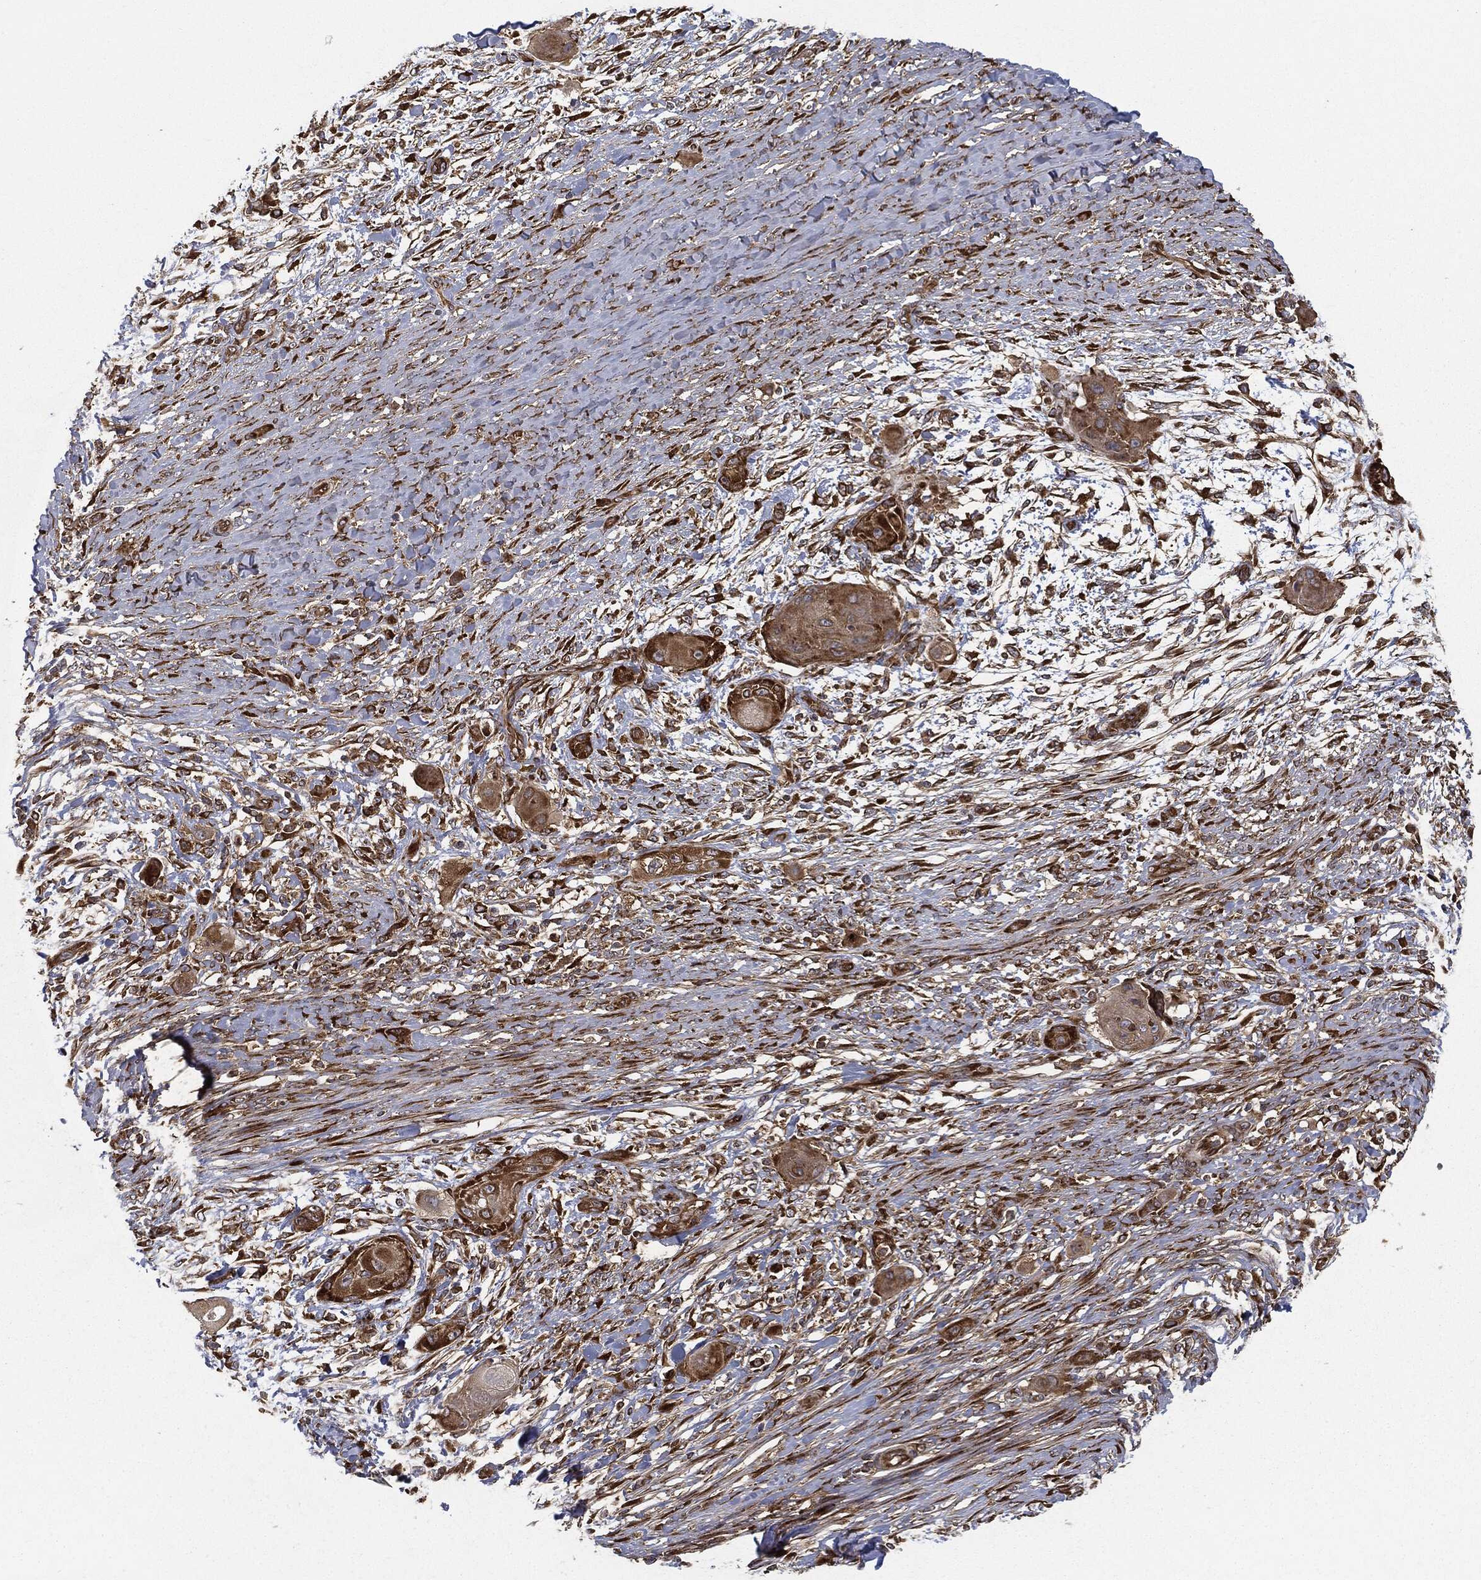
{"staining": {"intensity": "moderate", "quantity": ">75%", "location": "cytoplasmic/membranous"}, "tissue": "skin cancer", "cell_type": "Tumor cells", "image_type": "cancer", "snomed": [{"axis": "morphology", "description": "Squamous cell carcinoma, NOS"}, {"axis": "topography", "description": "Skin"}], "caption": "This histopathology image demonstrates immunohistochemistry staining of human squamous cell carcinoma (skin), with medium moderate cytoplasmic/membranous expression in about >75% of tumor cells.", "gene": "EIF2AK2", "patient": {"sex": "male", "age": 62}}